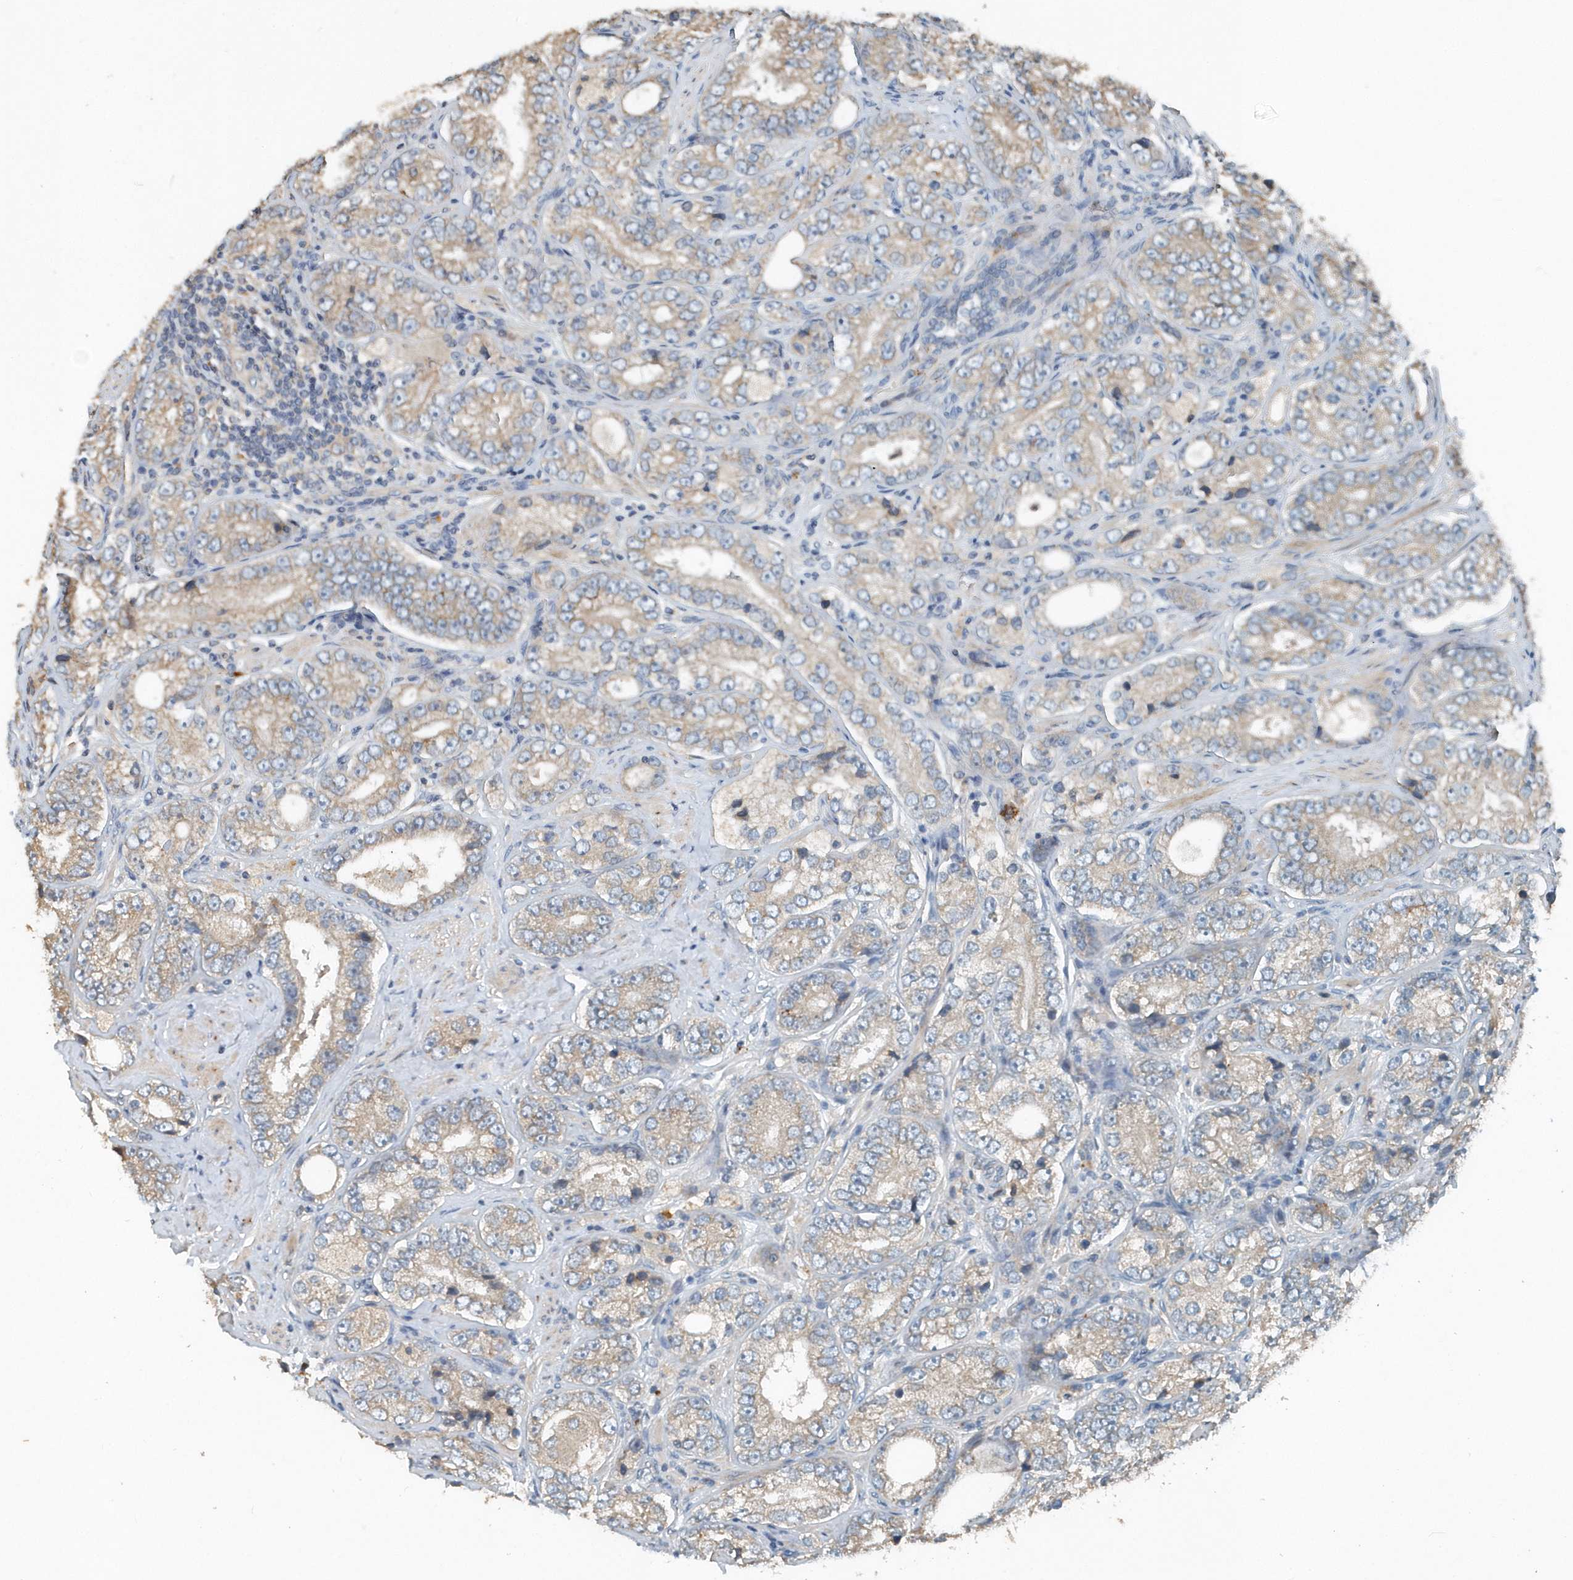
{"staining": {"intensity": "weak", "quantity": "25%-75%", "location": "cytoplasmic/membranous"}, "tissue": "prostate cancer", "cell_type": "Tumor cells", "image_type": "cancer", "snomed": [{"axis": "morphology", "description": "Adenocarcinoma, High grade"}, {"axis": "topography", "description": "Prostate"}], "caption": "Weak cytoplasmic/membranous staining is identified in approximately 25%-75% of tumor cells in prostate cancer (high-grade adenocarcinoma).", "gene": "SCFD2", "patient": {"sex": "male", "age": 56}}